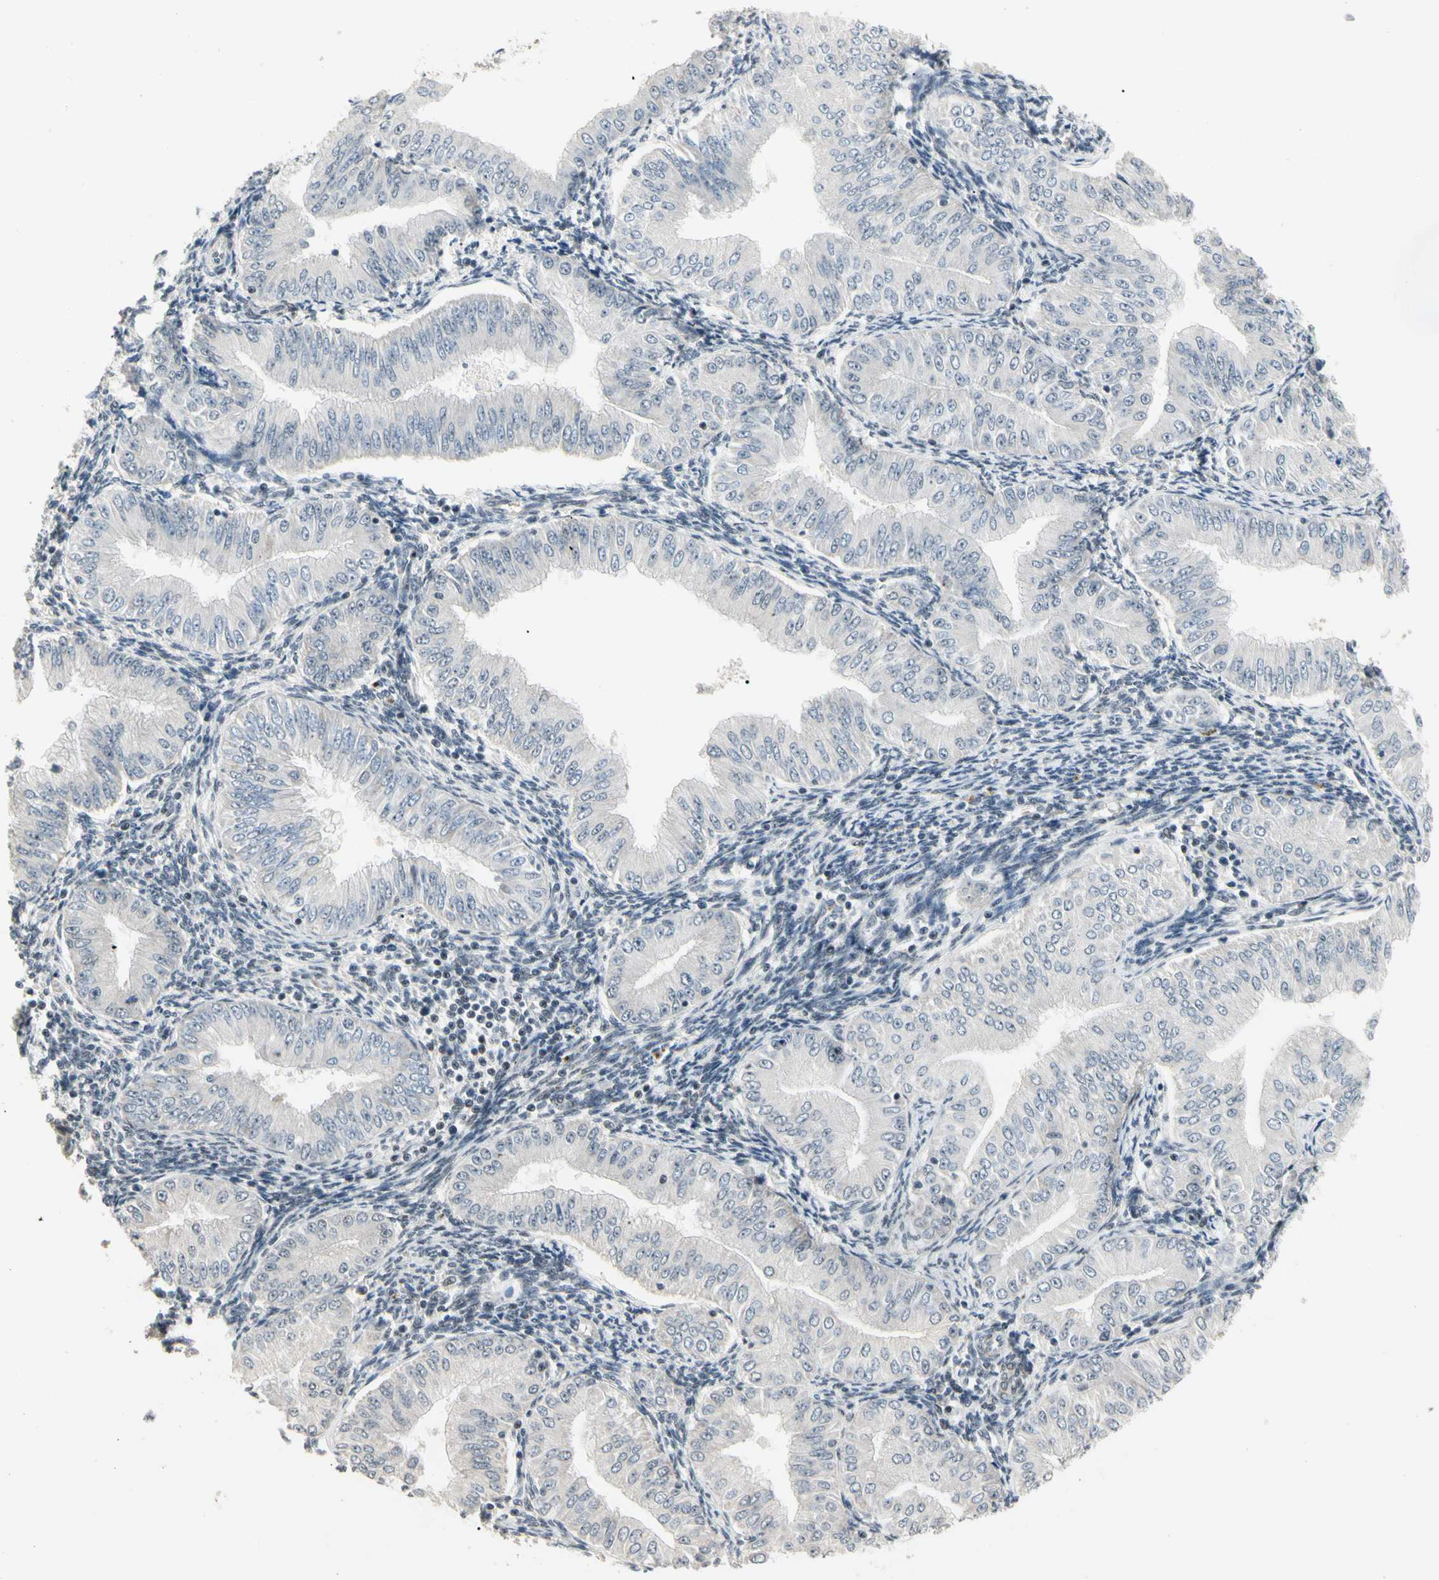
{"staining": {"intensity": "negative", "quantity": "none", "location": "none"}, "tissue": "endometrial cancer", "cell_type": "Tumor cells", "image_type": "cancer", "snomed": [{"axis": "morphology", "description": "Normal tissue, NOS"}, {"axis": "morphology", "description": "Adenocarcinoma, NOS"}, {"axis": "topography", "description": "Endometrium"}], "caption": "A photomicrograph of human endometrial cancer is negative for staining in tumor cells.", "gene": "GREM1", "patient": {"sex": "female", "age": 53}}